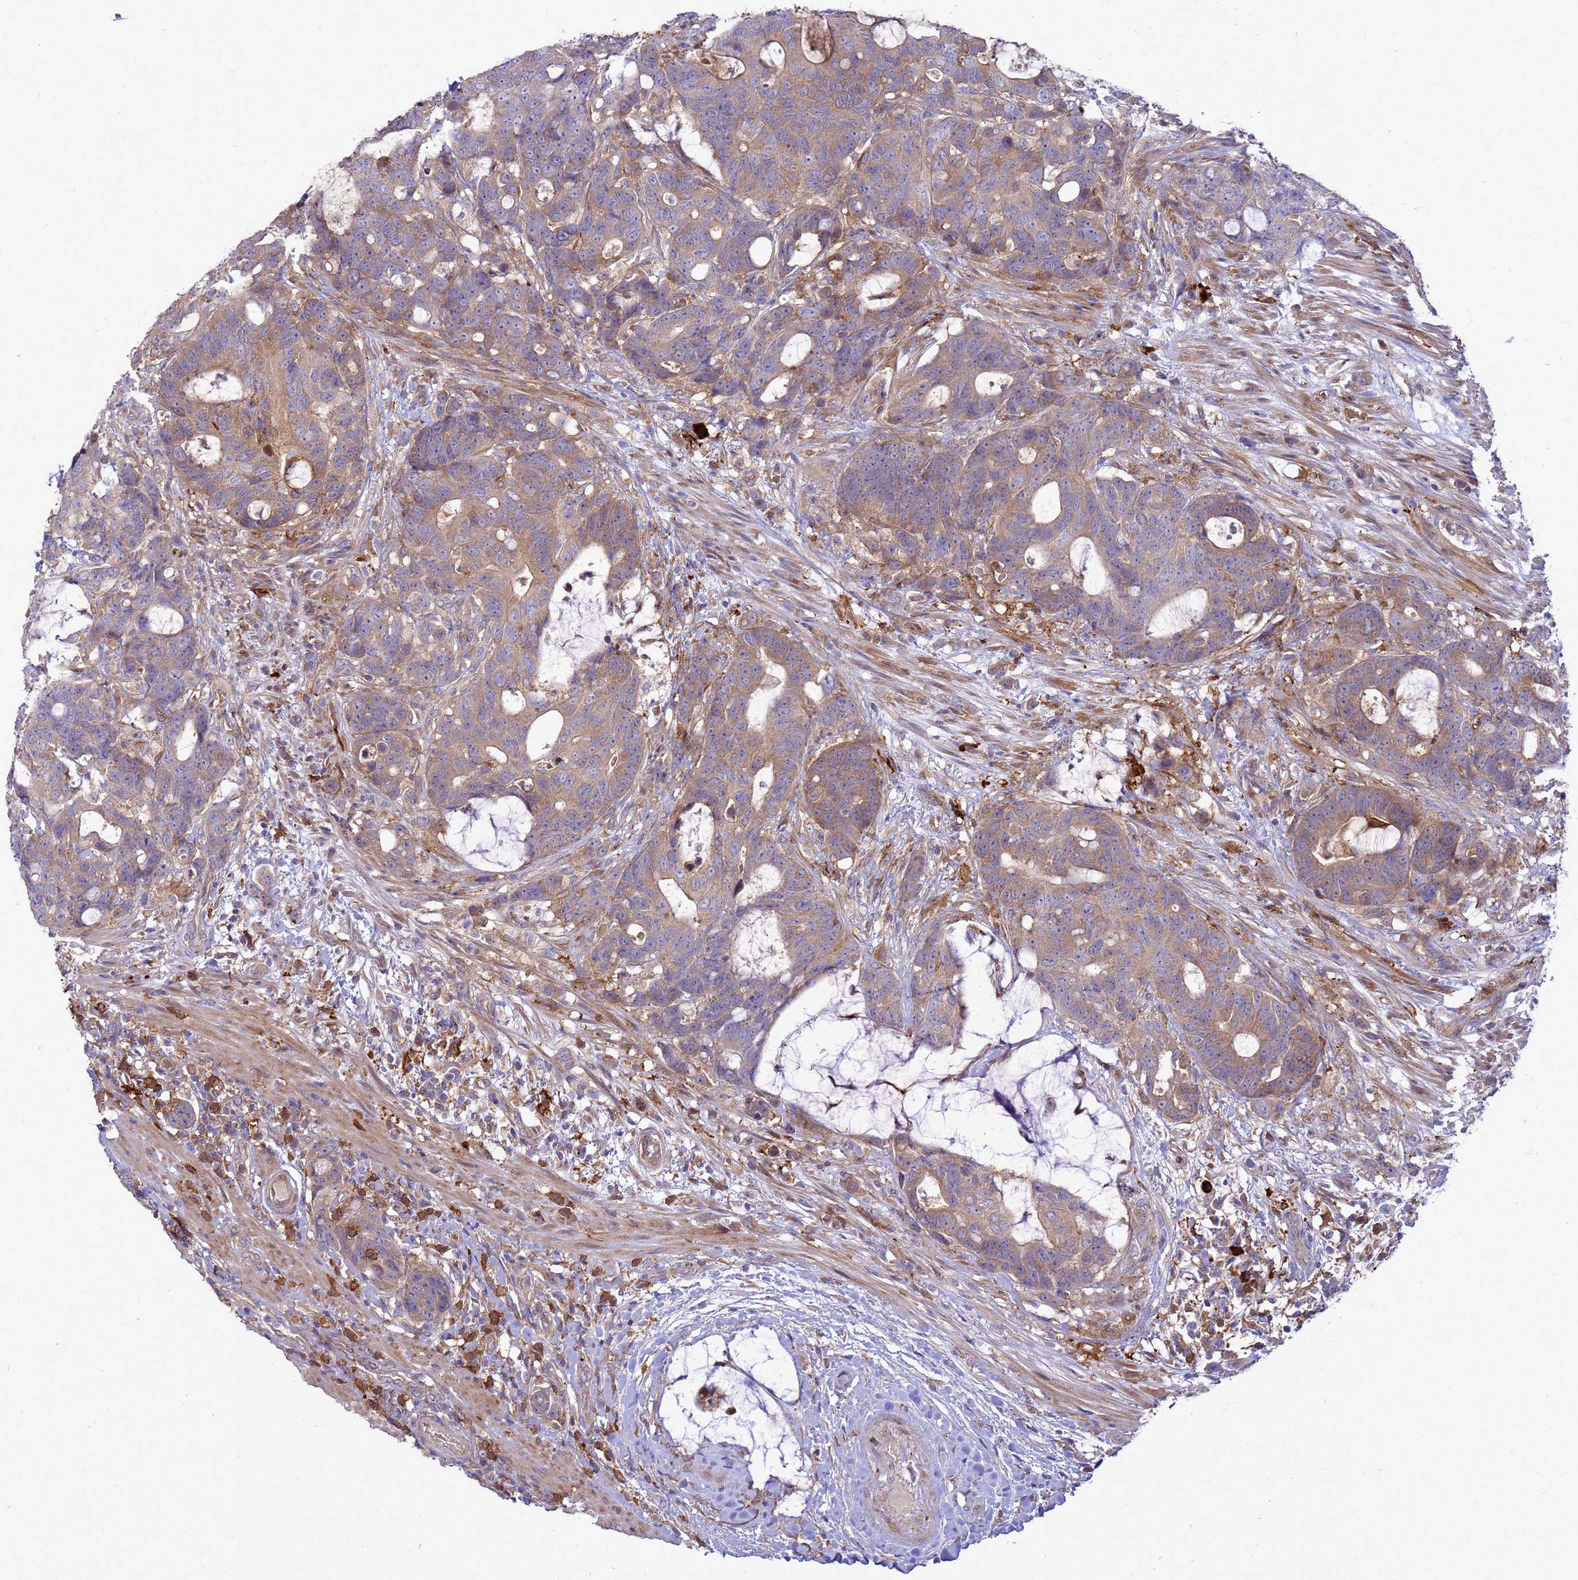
{"staining": {"intensity": "weak", "quantity": ">75%", "location": "cytoplasmic/membranous"}, "tissue": "colorectal cancer", "cell_type": "Tumor cells", "image_type": "cancer", "snomed": [{"axis": "morphology", "description": "Adenocarcinoma, NOS"}, {"axis": "topography", "description": "Colon"}], "caption": "The histopathology image reveals staining of colorectal cancer, revealing weak cytoplasmic/membranous protein staining (brown color) within tumor cells.", "gene": "RNF215", "patient": {"sex": "female", "age": 82}}